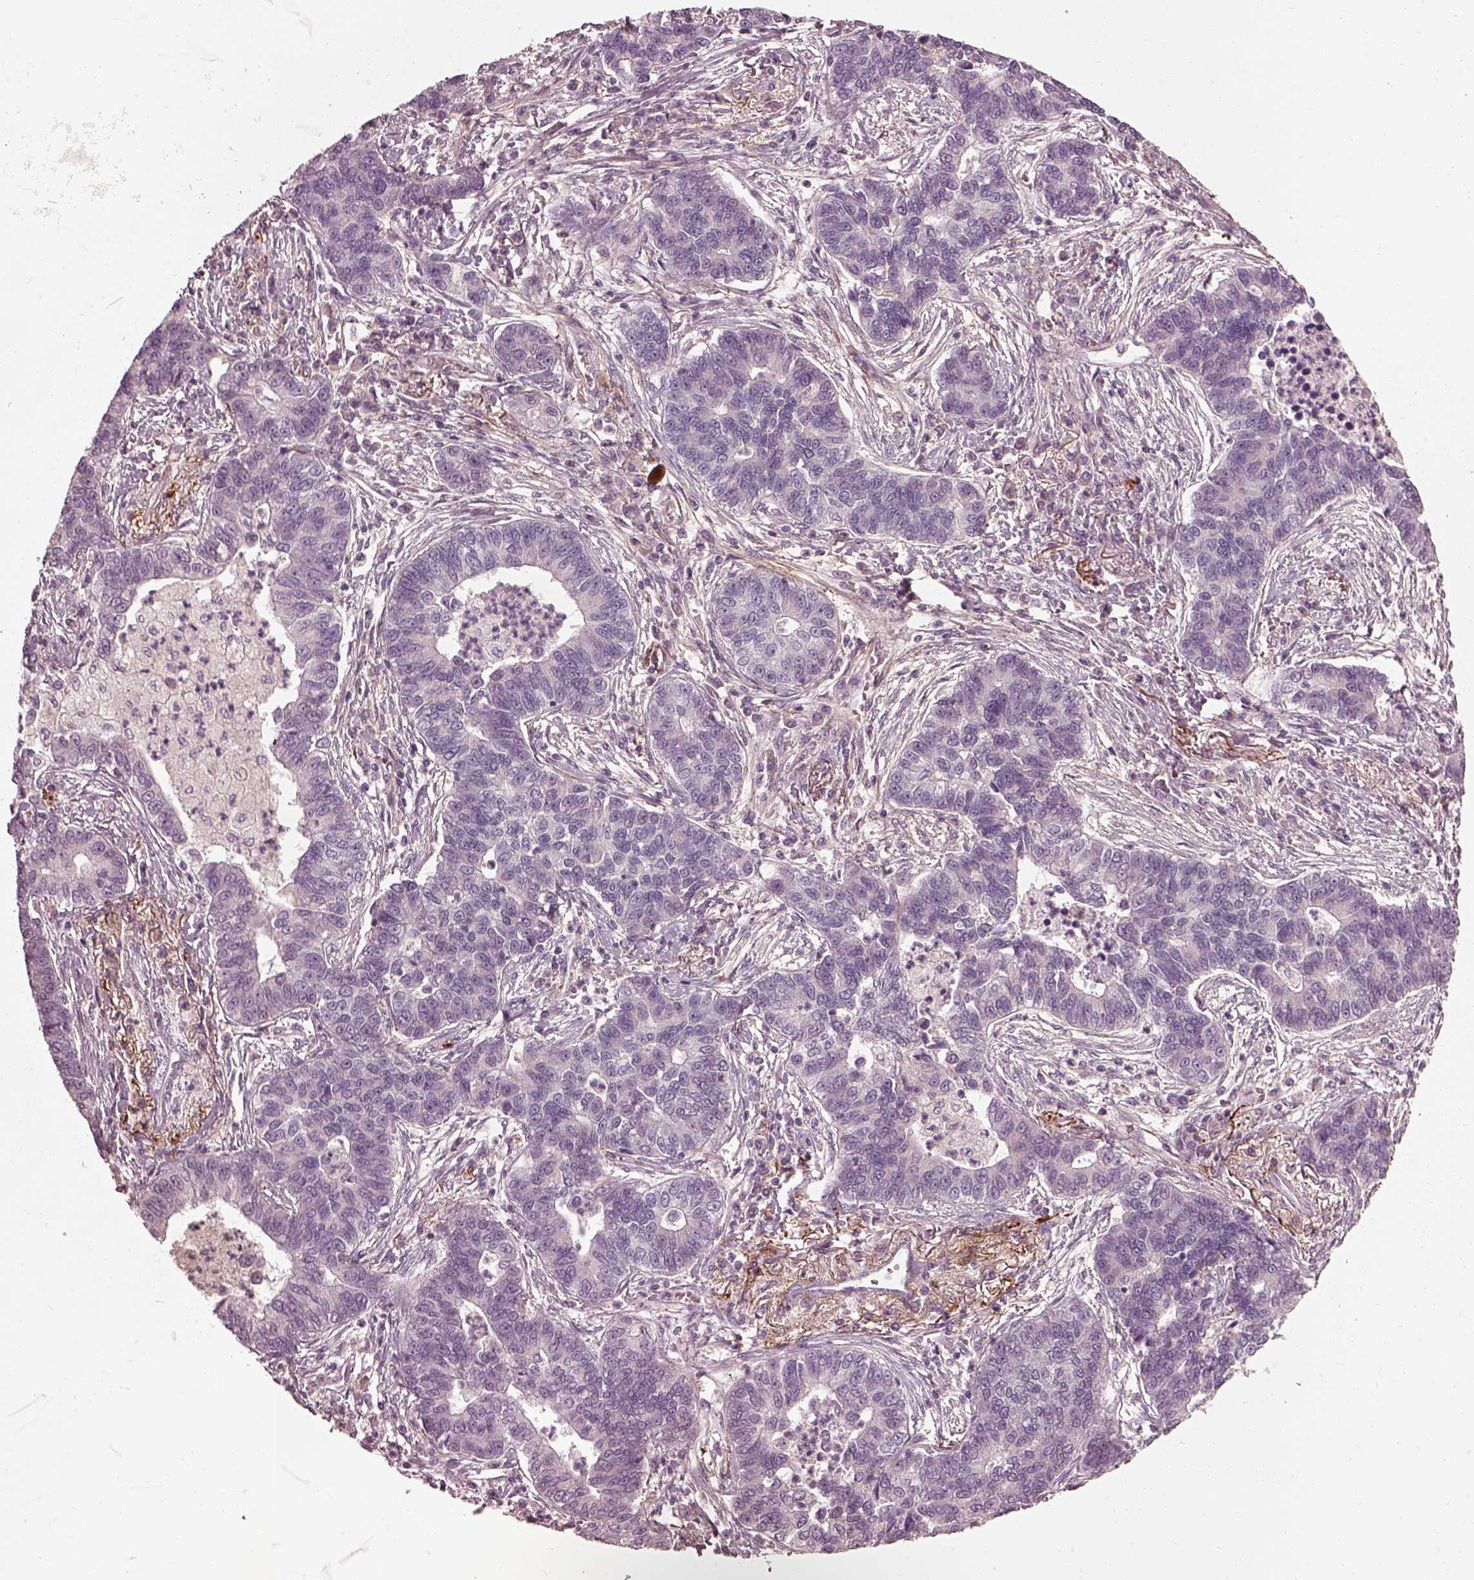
{"staining": {"intensity": "negative", "quantity": "none", "location": "none"}, "tissue": "lung cancer", "cell_type": "Tumor cells", "image_type": "cancer", "snomed": [{"axis": "morphology", "description": "Adenocarcinoma, NOS"}, {"axis": "topography", "description": "Lung"}], "caption": "Photomicrograph shows no significant protein staining in tumor cells of lung cancer (adenocarcinoma).", "gene": "EFEMP1", "patient": {"sex": "female", "age": 57}}